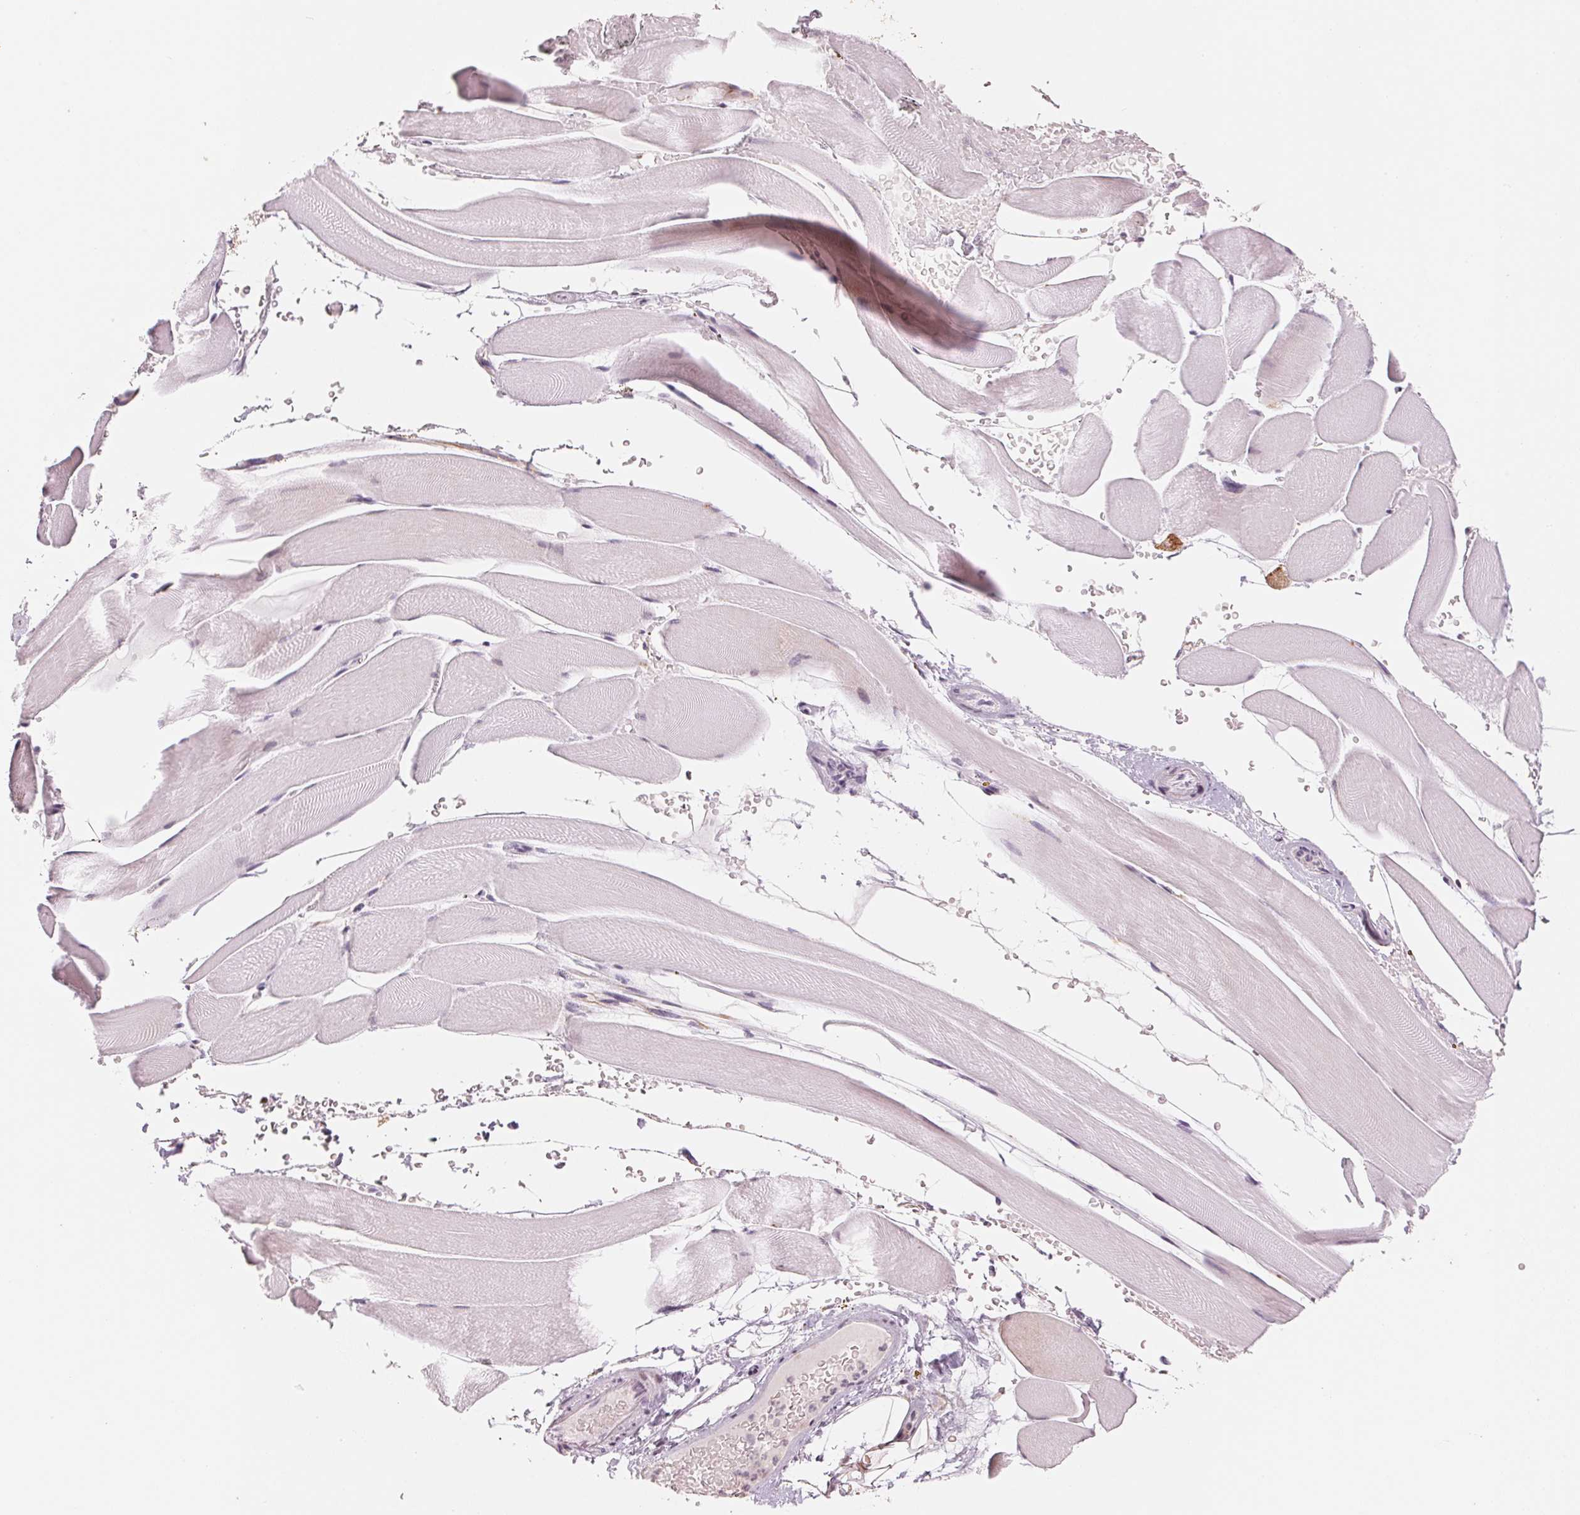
{"staining": {"intensity": "weak", "quantity": "25%-75%", "location": "cytoplasmic/membranous"}, "tissue": "skeletal muscle", "cell_type": "Myocytes", "image_type": "normal", "snomed": [{"axis": "morphology", "description": "Normal tissue, NOS"}, {"axis": "topography", "description": "Skeletal muscle"}], "caption": "Benign skeletal muscle displays weak cytoplasmic/membranous positivity in approximately 25%-75% of myocytes, visualized by immunohistochemistry. (Brightfield microscopy of DAB IHC at high magnification).", "gene": "SLC17A4", "patient": {"sex": "female", "age": 37}}